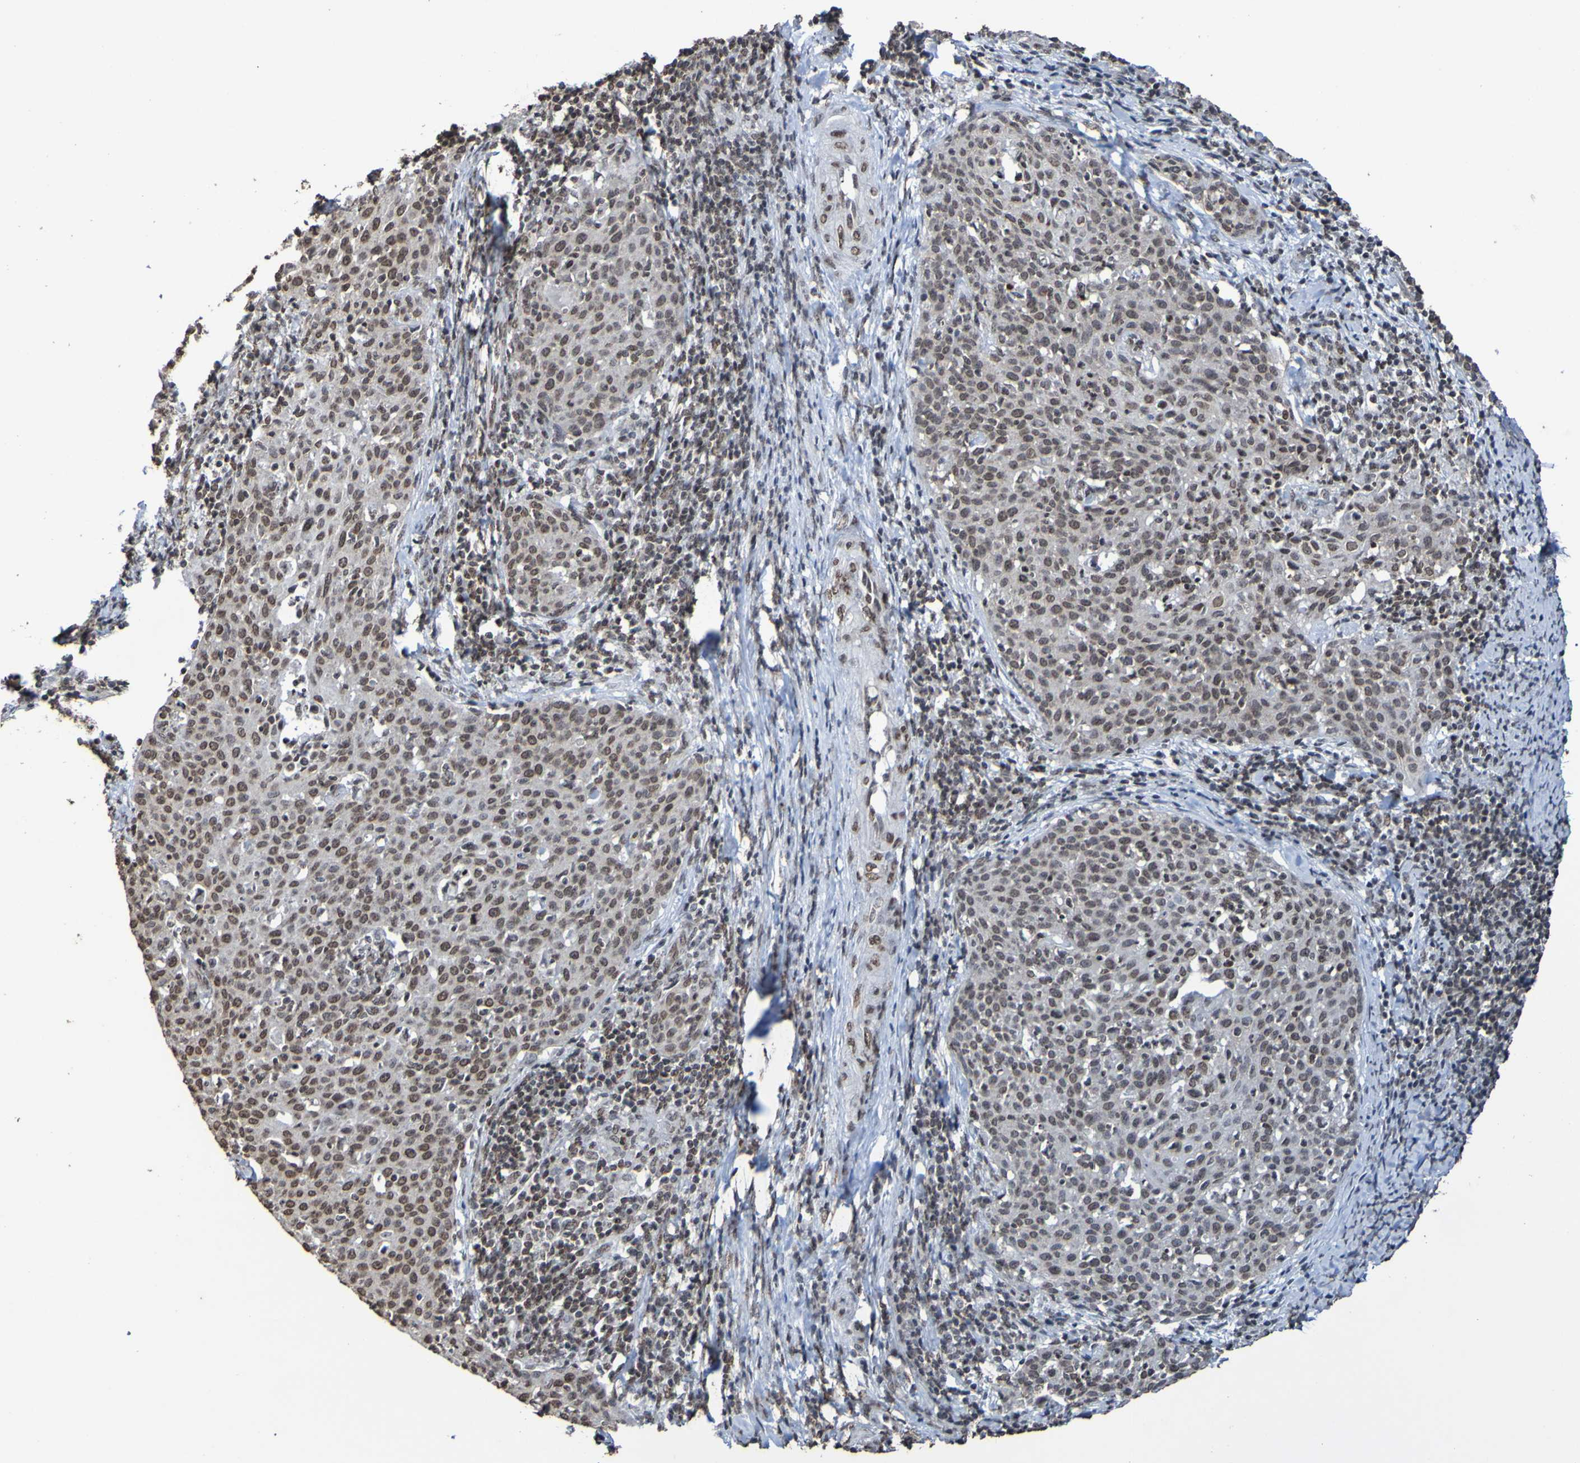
{"staining": {"intensity": "weak", "quantity": ">75%", "location": "nuclear"}, "tissue": "cervical cancer", "cell_type": "Tumor cells", "image_type": "cancer", "snomed": [{"axis": "morphology", "description": "Squamous cell carcinoma, NOS"}, {"axis": "topography", "description": "Cervix"}], "caption": "Squamous cell carcinoma (cervical) was stained to show a protein in brown. There is low levels of weak nuclear positivity in about >75% of tumor cells. (DAB IHC, brown staining for protein, blue staining for nuclei).", "gene": "GFI1", "patient": {"sex": "female", "age": 38}}